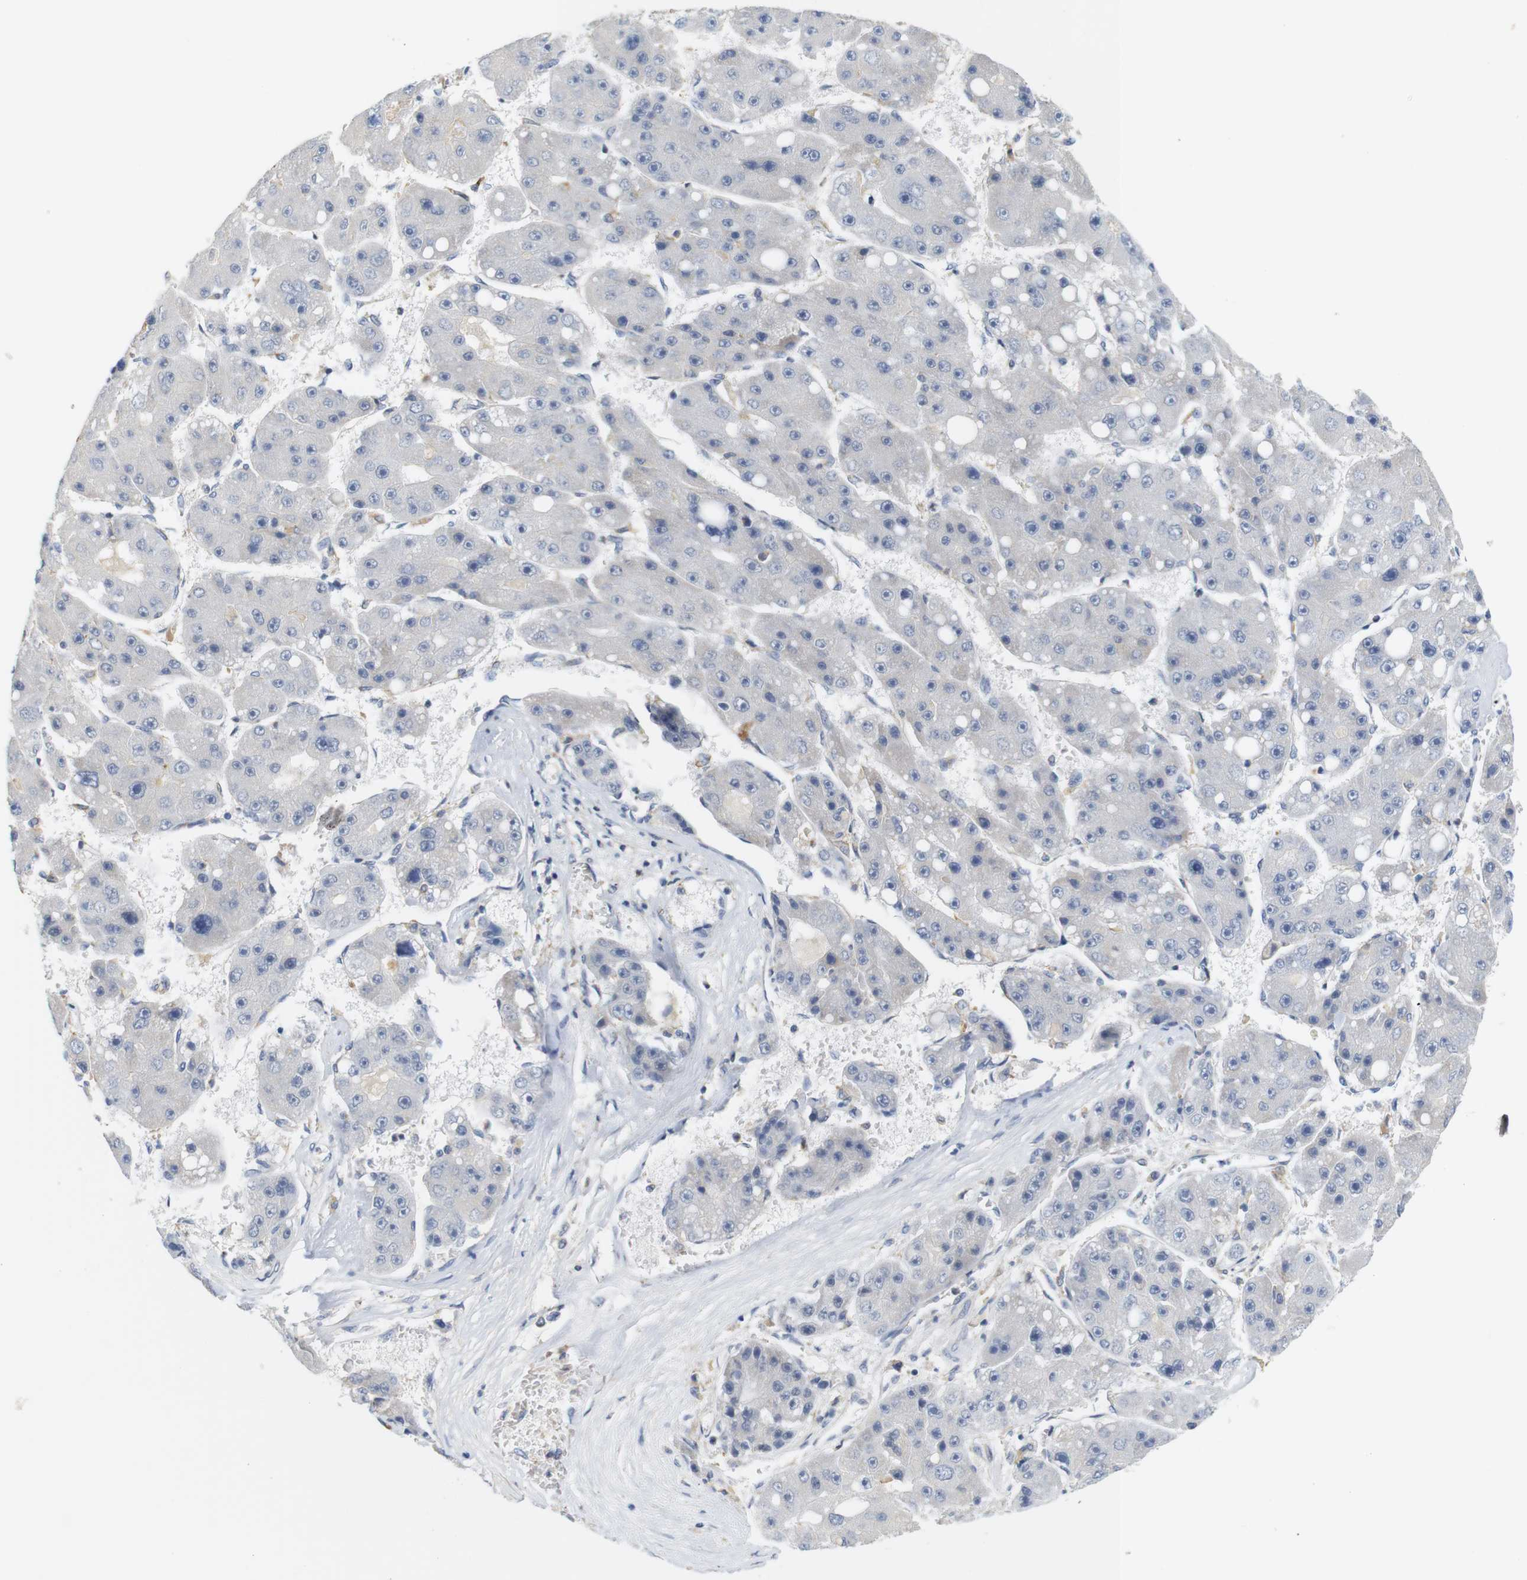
{"staining": {"intensity": "negative", "quantity": "none", "location": "none"}, "tissue": "liver cancer", "cell_type": "Tumor cells", "image_type": "cancer", "snomed": [{"axis": "morphology", "description": "Carcinoma, Hepatocellular, NOS"}, {"axis": "topography", "description": "Liver"}], "caption": "High power microscopy histopathology image of an immunohistochemistry photomicrograph of liver cancer, revealing no significant positivity in tumor cells.", "gene": "OTOF", "patient": {"sex": "female", "age": 61}}